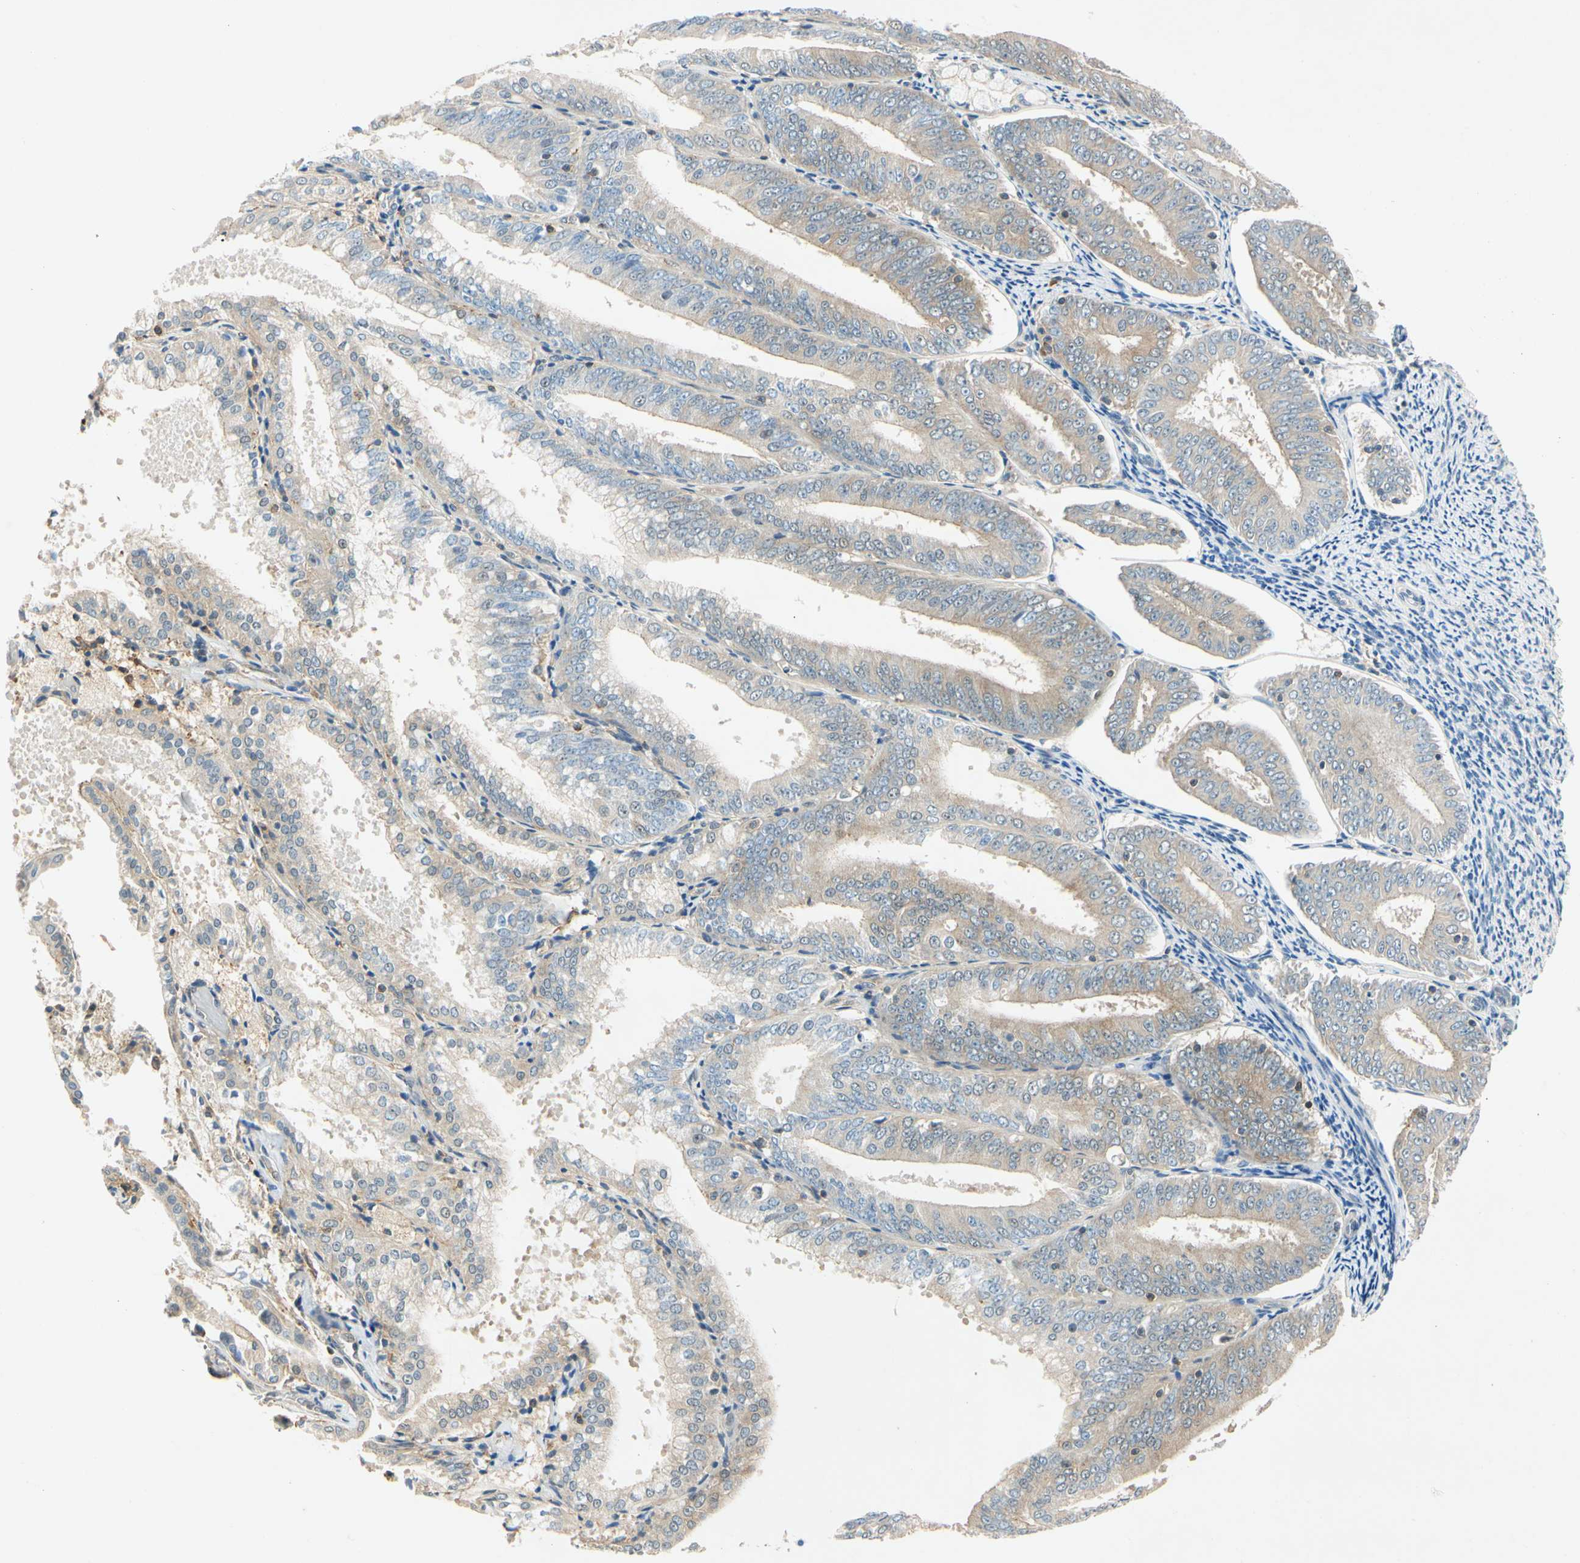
{"staining": {"intensity": "weak", "quantity": ">75%", "location": "cytoplasmic/membranous"}, "tissue": "endometrial cancer", "cell_type": "Tumor cells", "image_type": "cancer", "snomed": [{"axis": "morphology", "description": "Adenocarcinoma, NOS"}, {"axis": "topography", "description": "Endometrium"}], "caption": "Protein analysis of endometrial adenocarcinoma tissue exhibits weak cytoplasmic/membranous positivity in about >75% of tumor cells.", "gene": "WIPI1", "patient": {"sex": "female", "age": 63}}